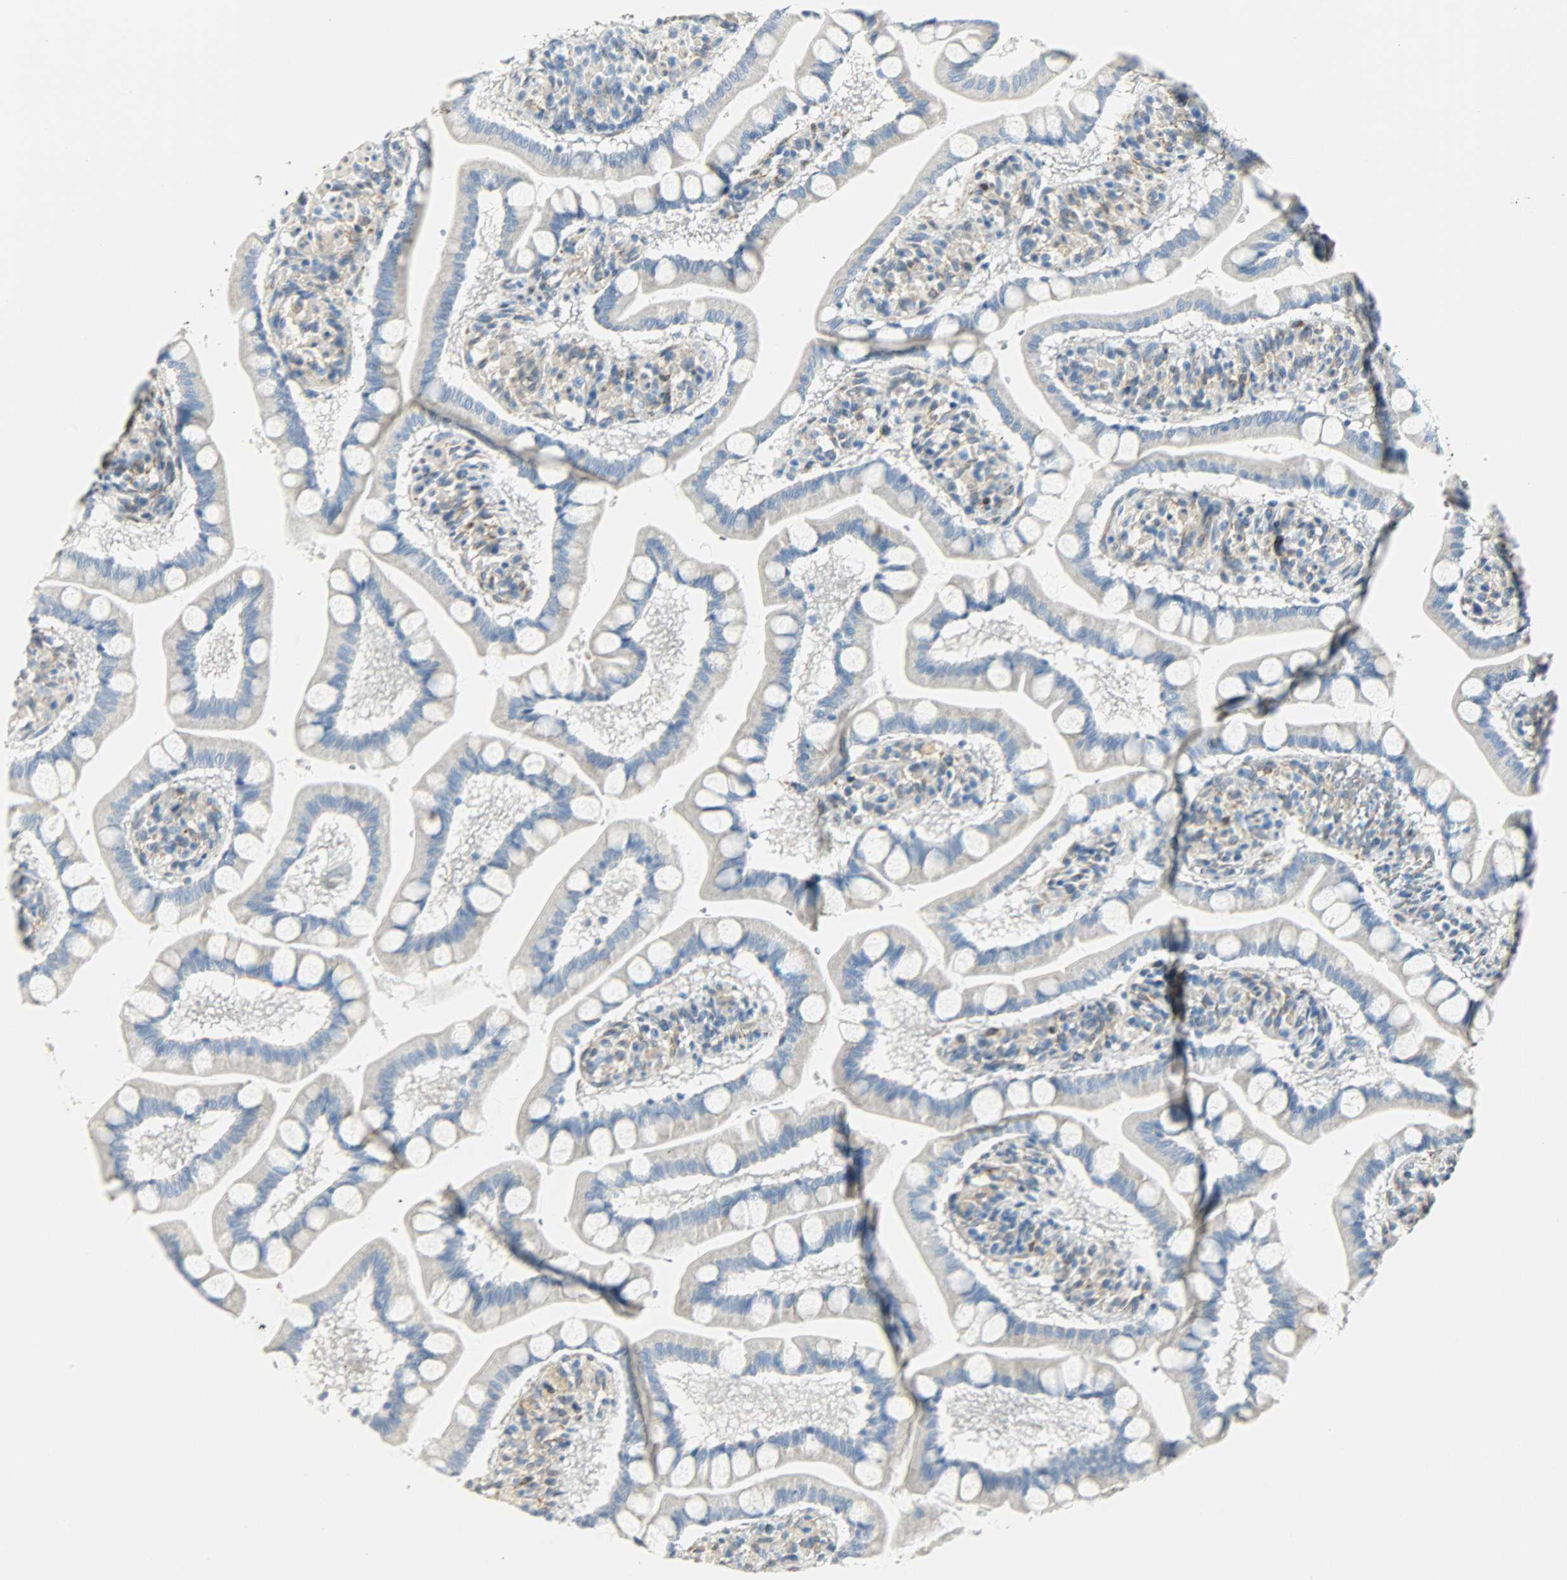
{"staining": {"intensity": "negative", "quantity": "none", "location": "none"}, "tissue": "small intestine", "cell_type": "Glandular cells", "image_type": "normal", "snomed": [{"axis": "morphology", "description": "Normal tissue, NOS"}, {"axis": "topography", "description": "Small intestine"}], "caption": "Glandular cells show no significant staining in unremarkable small intestine. (Brightfield microscopy of DAB immunohistochemistry (IHC) at high magnification).", "gene": "PKD2", "patient": {"sex": "male", "age": 41}}